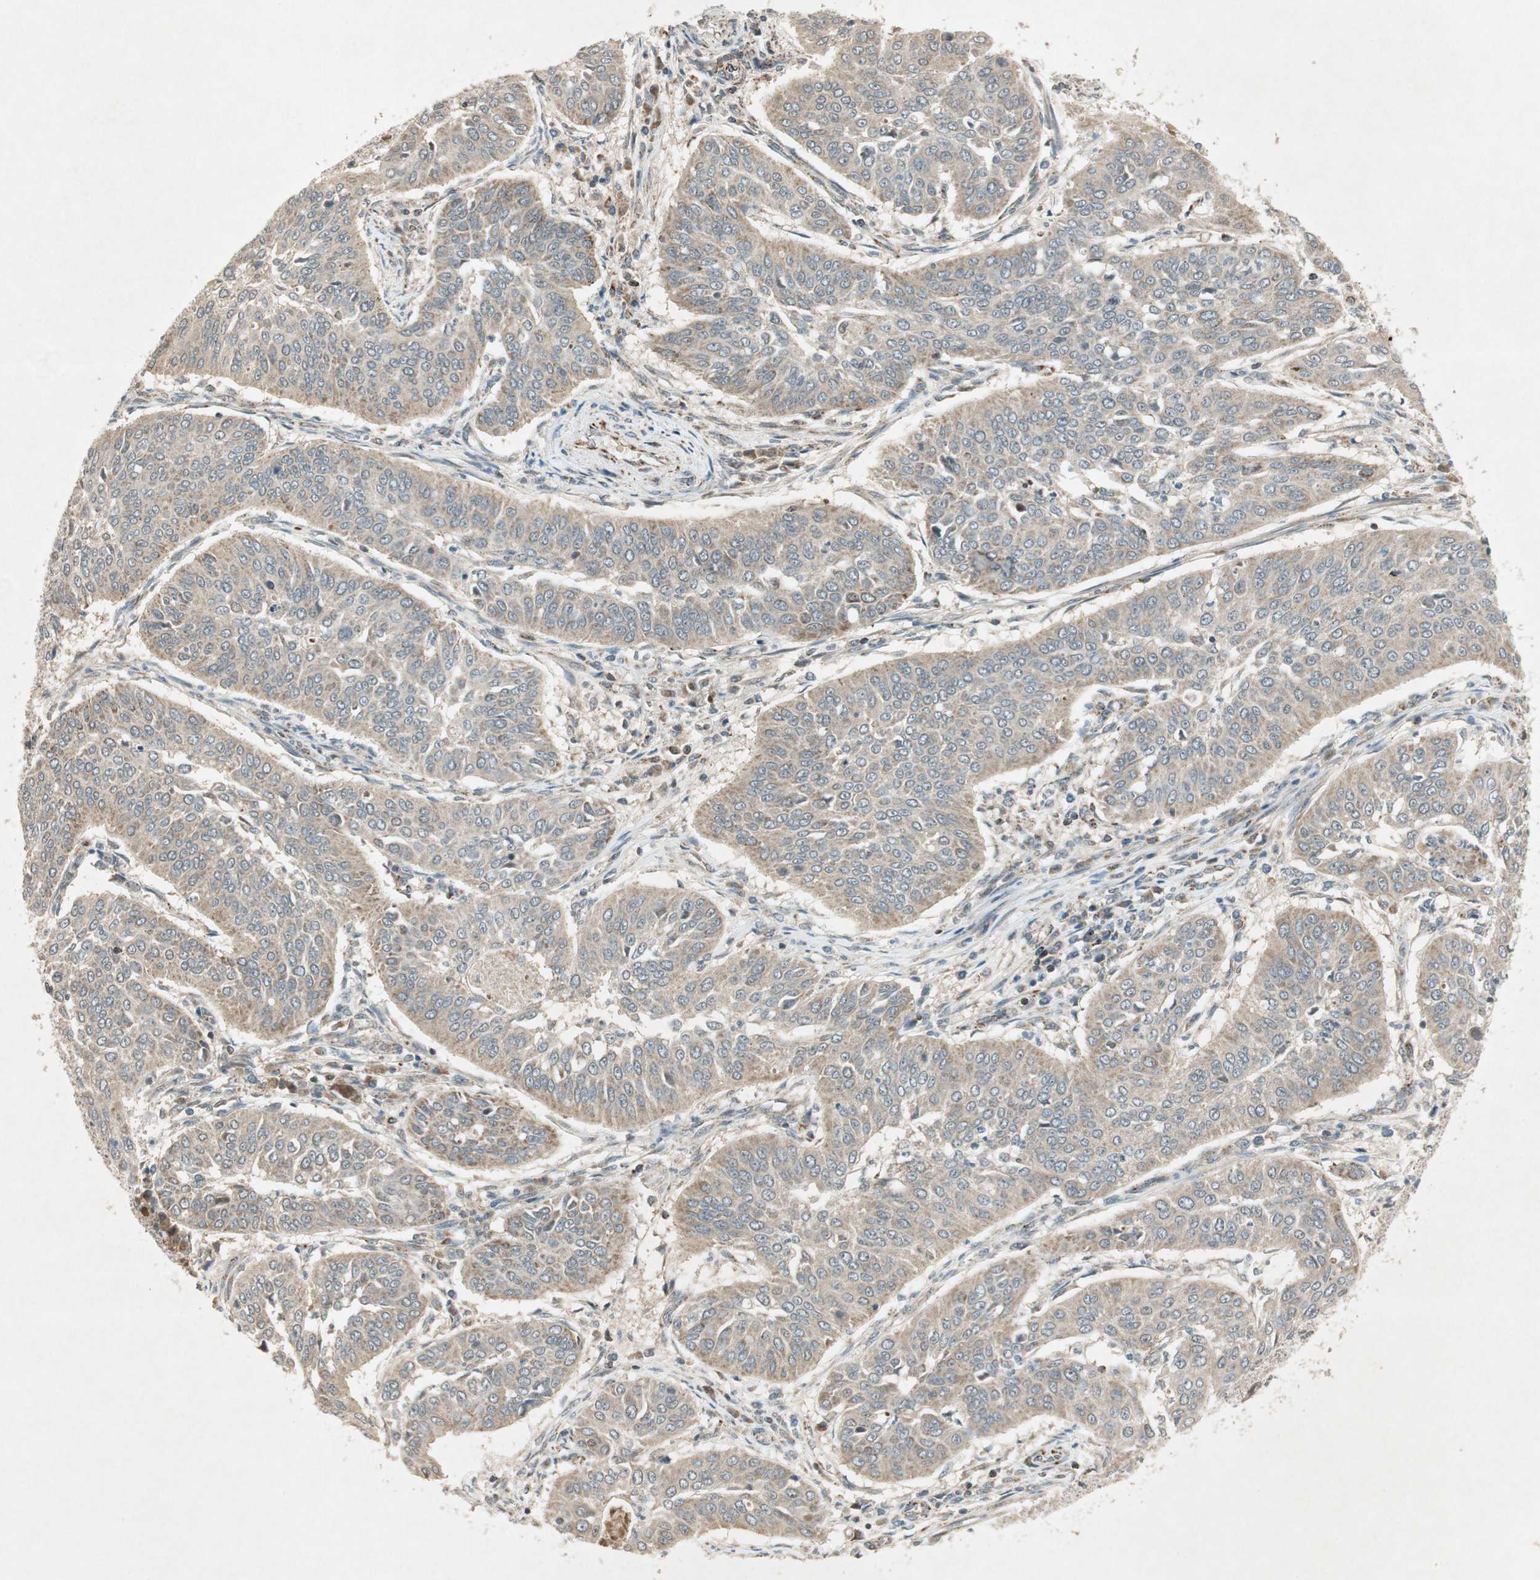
{"staining": {"intensity": "weak", "quantity": ">75%", "location": "cytoplasmic/membranous"}, "tissue": "cervical cancer", "cell_type": "Tumor cells", "image_type": "cancer", "snomed": [{"axis": "morphology", "description": "Normal tissue, NOS"}, {"axis": "morphology", "description": "Squamous cell carcinoma, NOS"}, {"axis": "topography", "description": "Cervix"}], "caption": "Protein staining demonstrates weak cytoplasmic/membranous positivity in about >75% of tumor cells in cervical squamous cell carcinoma.", "gene": "USP2", "patient": {"sex": "female", "age": 39}}